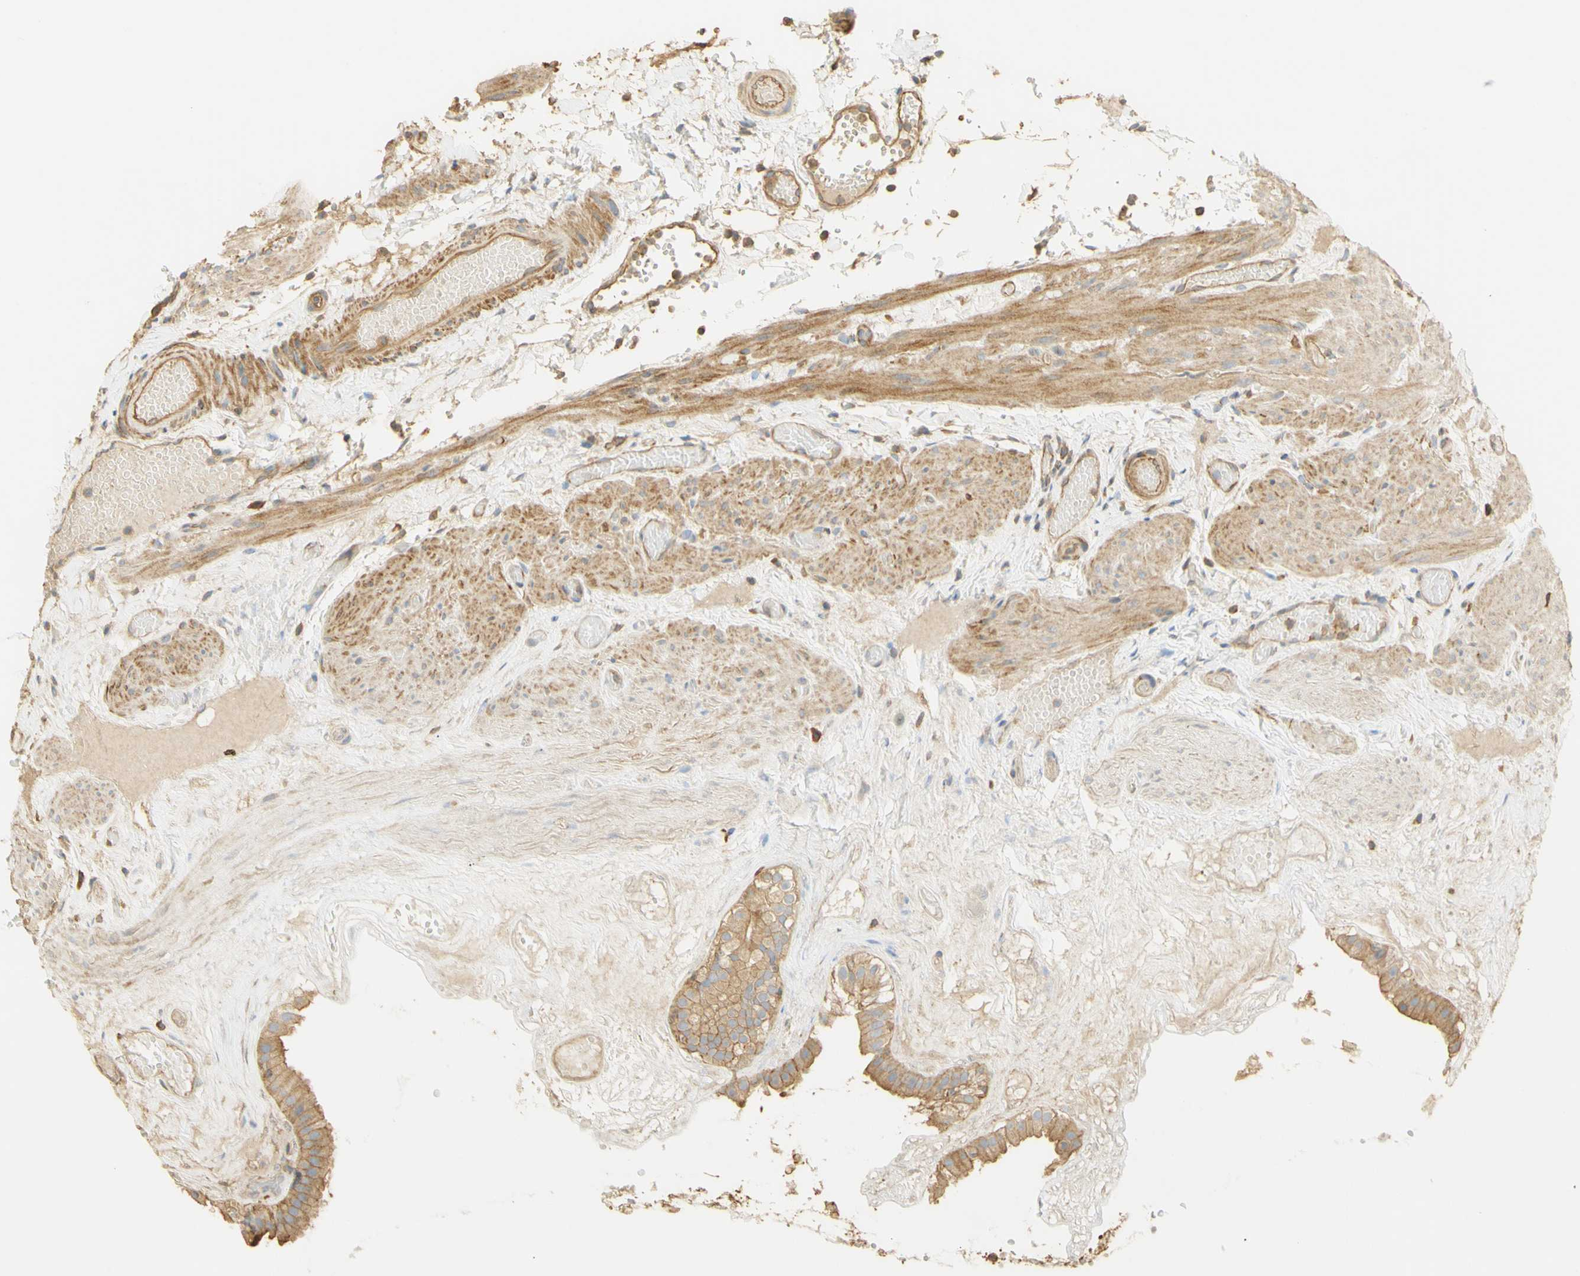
{"staining": {"intensity": "moderate", "quantity": ">75%", "location": "cytoplasmic/membranous"}, "tissue": "gallbladder", "cell_type": "Glandular cells", "image_type": "normal", "snomed": [{"axis": "morphology", "description": "Normal tissue, NOS"}, {"axis": "topography", "description": "Gallbladder"}], "caption": "A high-resolution histopathology image shows immunohistochemistry staining of normal gallbladder, which displays moderate cytoplasmic/membranous expression in approximately >75% of glandular cells.", "gene": "KCNE4", "patient": {"sex": "female", "age": 26}}